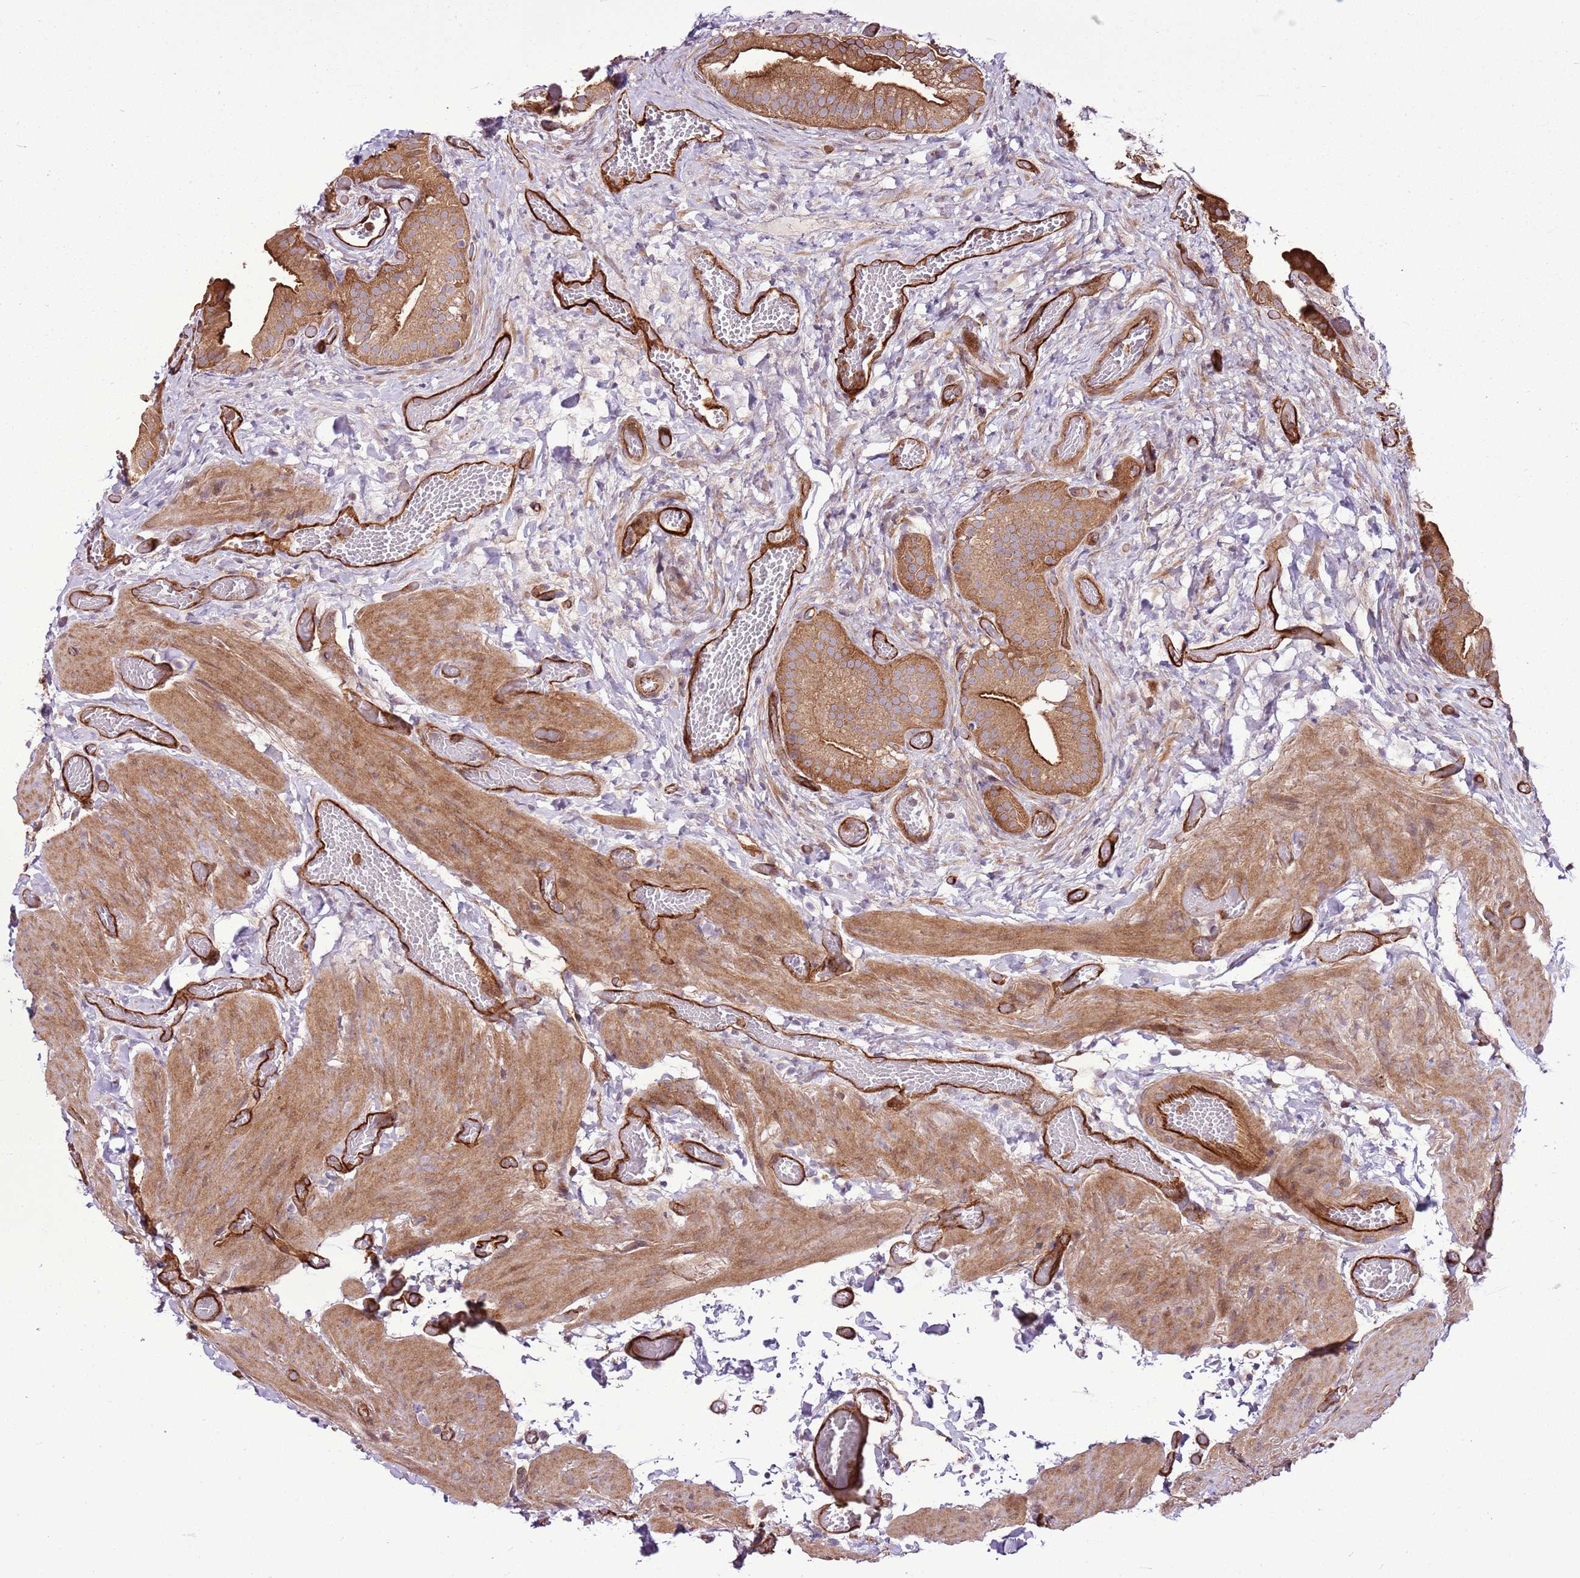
{"staining": {"intensity": "moderate", "quantity": ">75%", "location": "cytoplasmic/membranous"}, "tissue": "gallbladder", "cell_type": "Glandular cells", "image_type": "normal", "snomed": [{"axis": "morphology", "description": "Normal tissue, NOS"}, {"axis": "topography", "description": "Gallbladder"}], "caption": "This micrograph exhibits immunohistochemistry (IHC) staining of normal human gallbladder, with medium moderate cytoplasmic/membranous staining in approximately >75% of glandular cells.", "gene": "ZNF827", "patient": {"sex": "female", "age": 64}}